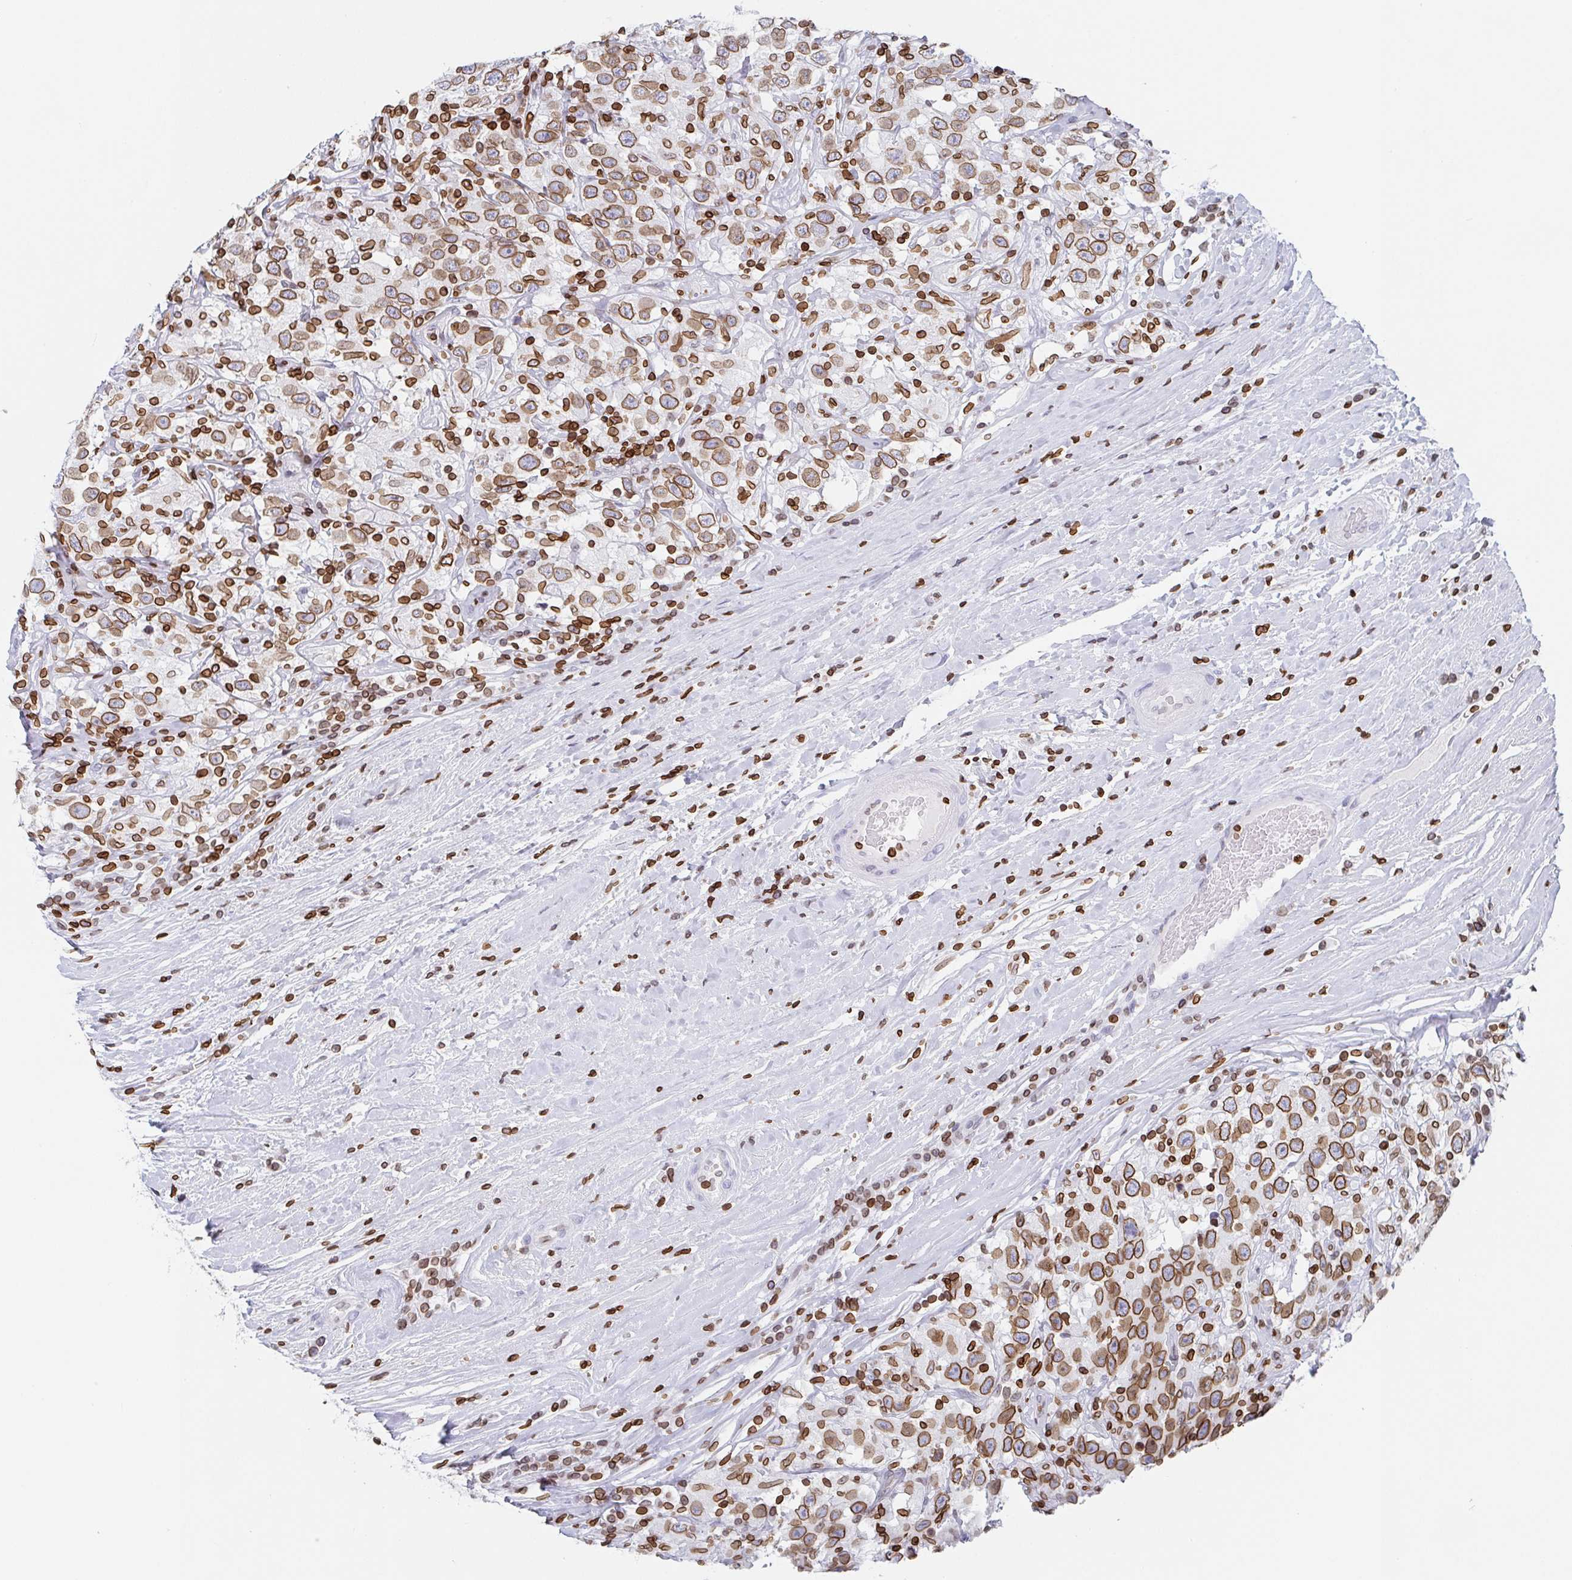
{"staining": {"intensity": "moderate", "quantity": ">75%", "location": "cytoplasmic/membranous,nuclear"}, "tissue": "testis cancer", "cell_type": "Tumor cells", "image_type": "cancer", "snomed": [{"axis": "morphology", "description": "Seminoma, NOS"}, {"axis": "topography", "description": "Testis"}], "caption": "Tumor cells demonstrate medium levels of moderate cytoplasmic/membranous and nuclear expression in approximately >75% of cells in testis cancer.", "gene": "BTBD7", "patient": {"sex": "male", "age": 41}}